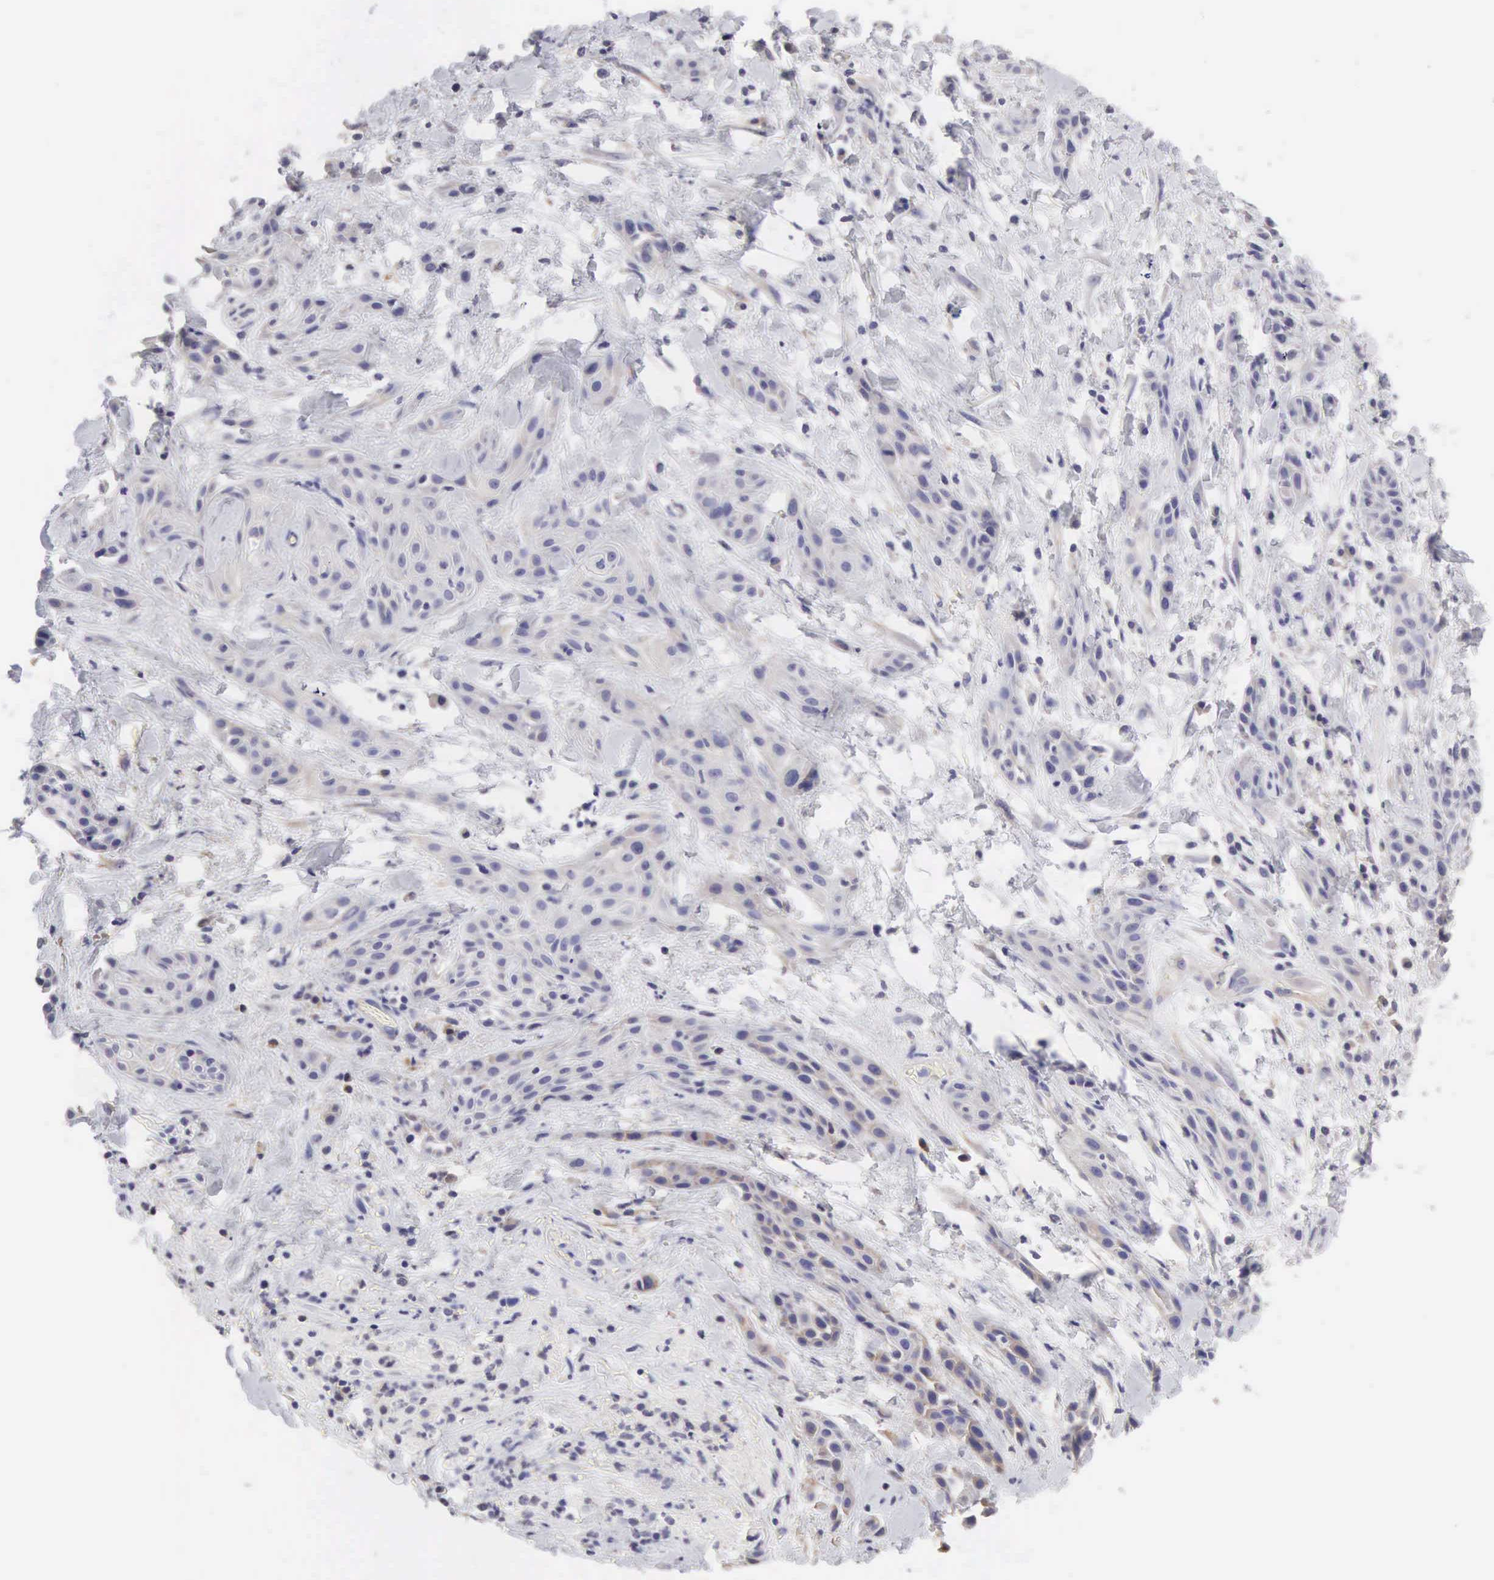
{"staining": {"intensity": "negative", "quantity": "none", "location": "none"}, "tissue": "skin cancer", "cell_type": "Tumor cells", "image_type": "cancer", "snomed": [{"axis": "morphology", "description": "Squamous cell carcinoma, NOS"}, {"axis": "topography", "description": "Skin"}, {"axis": "topography", "description": "Anal"}], "caption": "Immunohistochemical staining of human squamous cell carcinoma (skin) shows no significant staining in tumor cells.", "gene": "SLITRK4", "patient": {"sex": "male", "age": 64}}